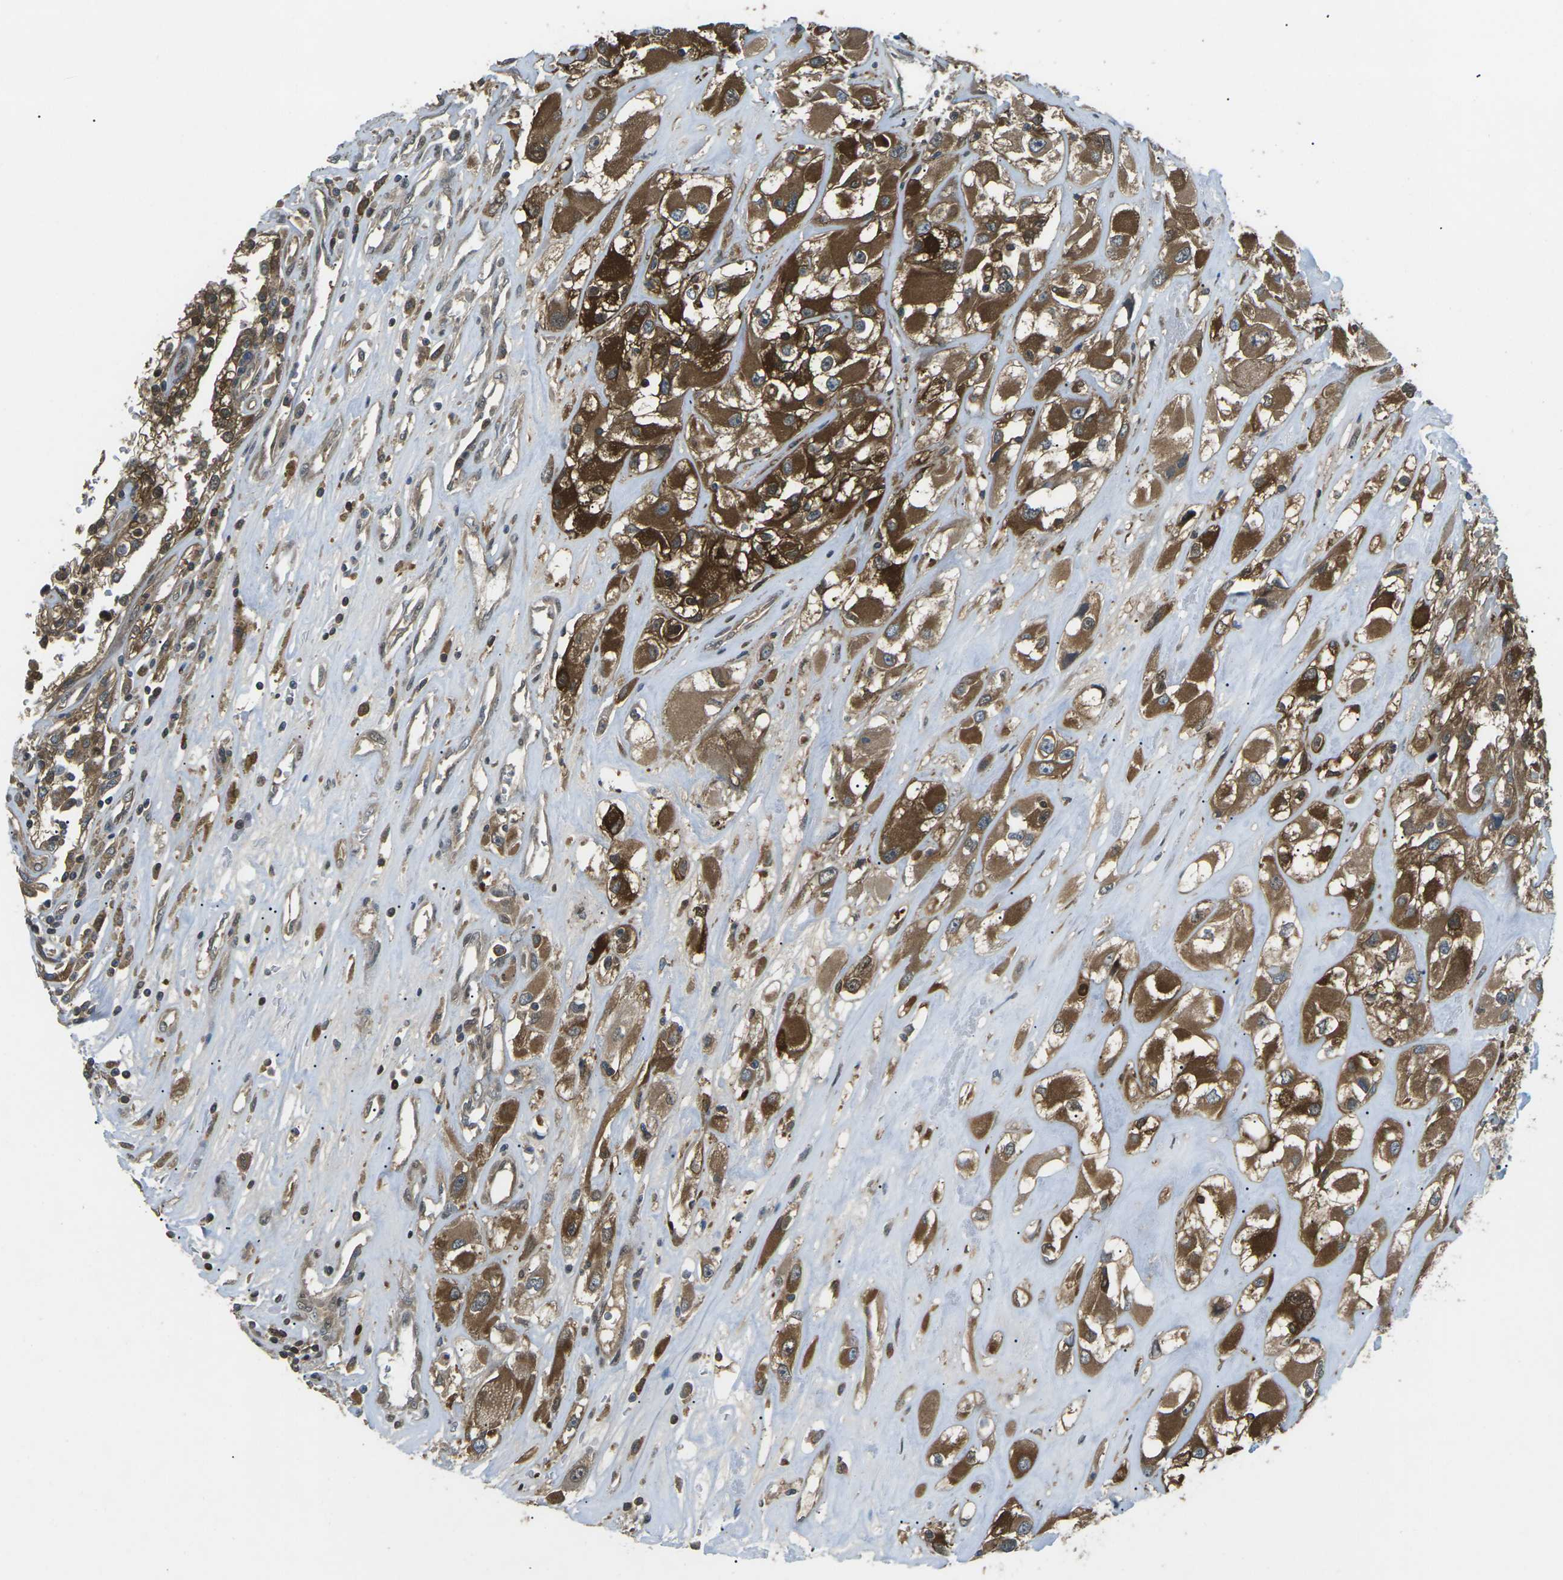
{"staining": {"intensity": "strong", "quantity": ">75%", "location": "cytoplasmic/membranous"}, "tissue": "renal cancer", "cell_type": "Tumor cells", "image_type": "cancer", "snomed": [{"axis": "morphology", "description": "Adenocarcinoma, NOS"}, {"axis": "topography", "description": "Kidney"}], "caption": "This histopathology image displays IHC staining of human renal adenocarcinoma, with high strong cytoplasmic/membranous staining in about >75% of tumor cells.", "gene": "PIEZO2", "patient": {"sex": "female", "age": 52}}